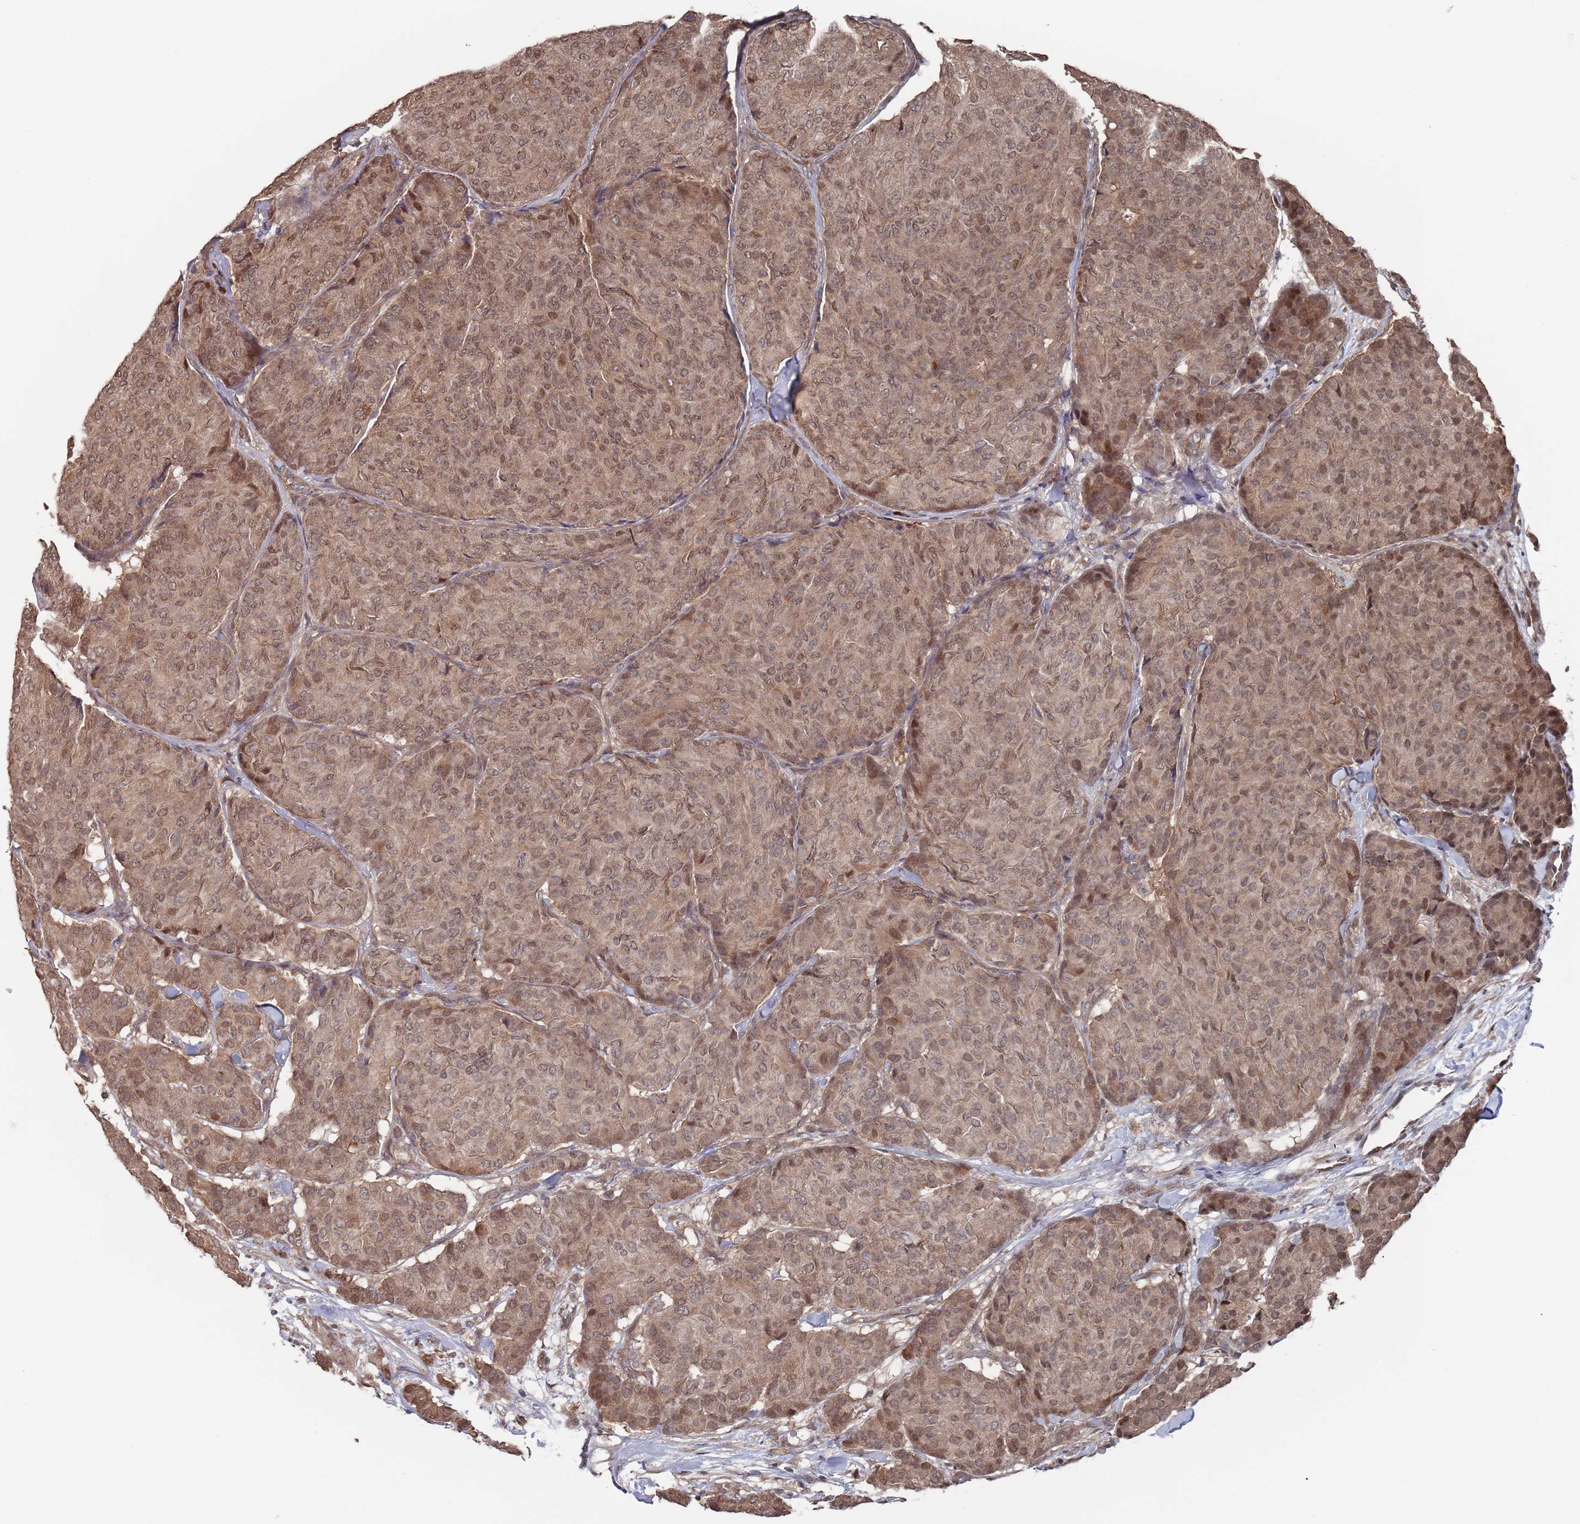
{"staining": {"intensity": "moderate", "quantity": ">75%", "location": "cytoplasmic/membranous,nuclear"}, "tissue": "breast cancer", "cell_type": "Tumor cells", "image_type": "cancer", "snomed": [{"axis": "morphology", "description": "Duct carcinoma"}, {"axis": "topography", "description": "Breast"}], "caption": "Human breast cancer (infiltrating ductal carcinoma) stained with a protein marker exhibits moderate staining in tumor cells.", "gene": "DGKD", "patient": {"sex": "female", "age": 75}}